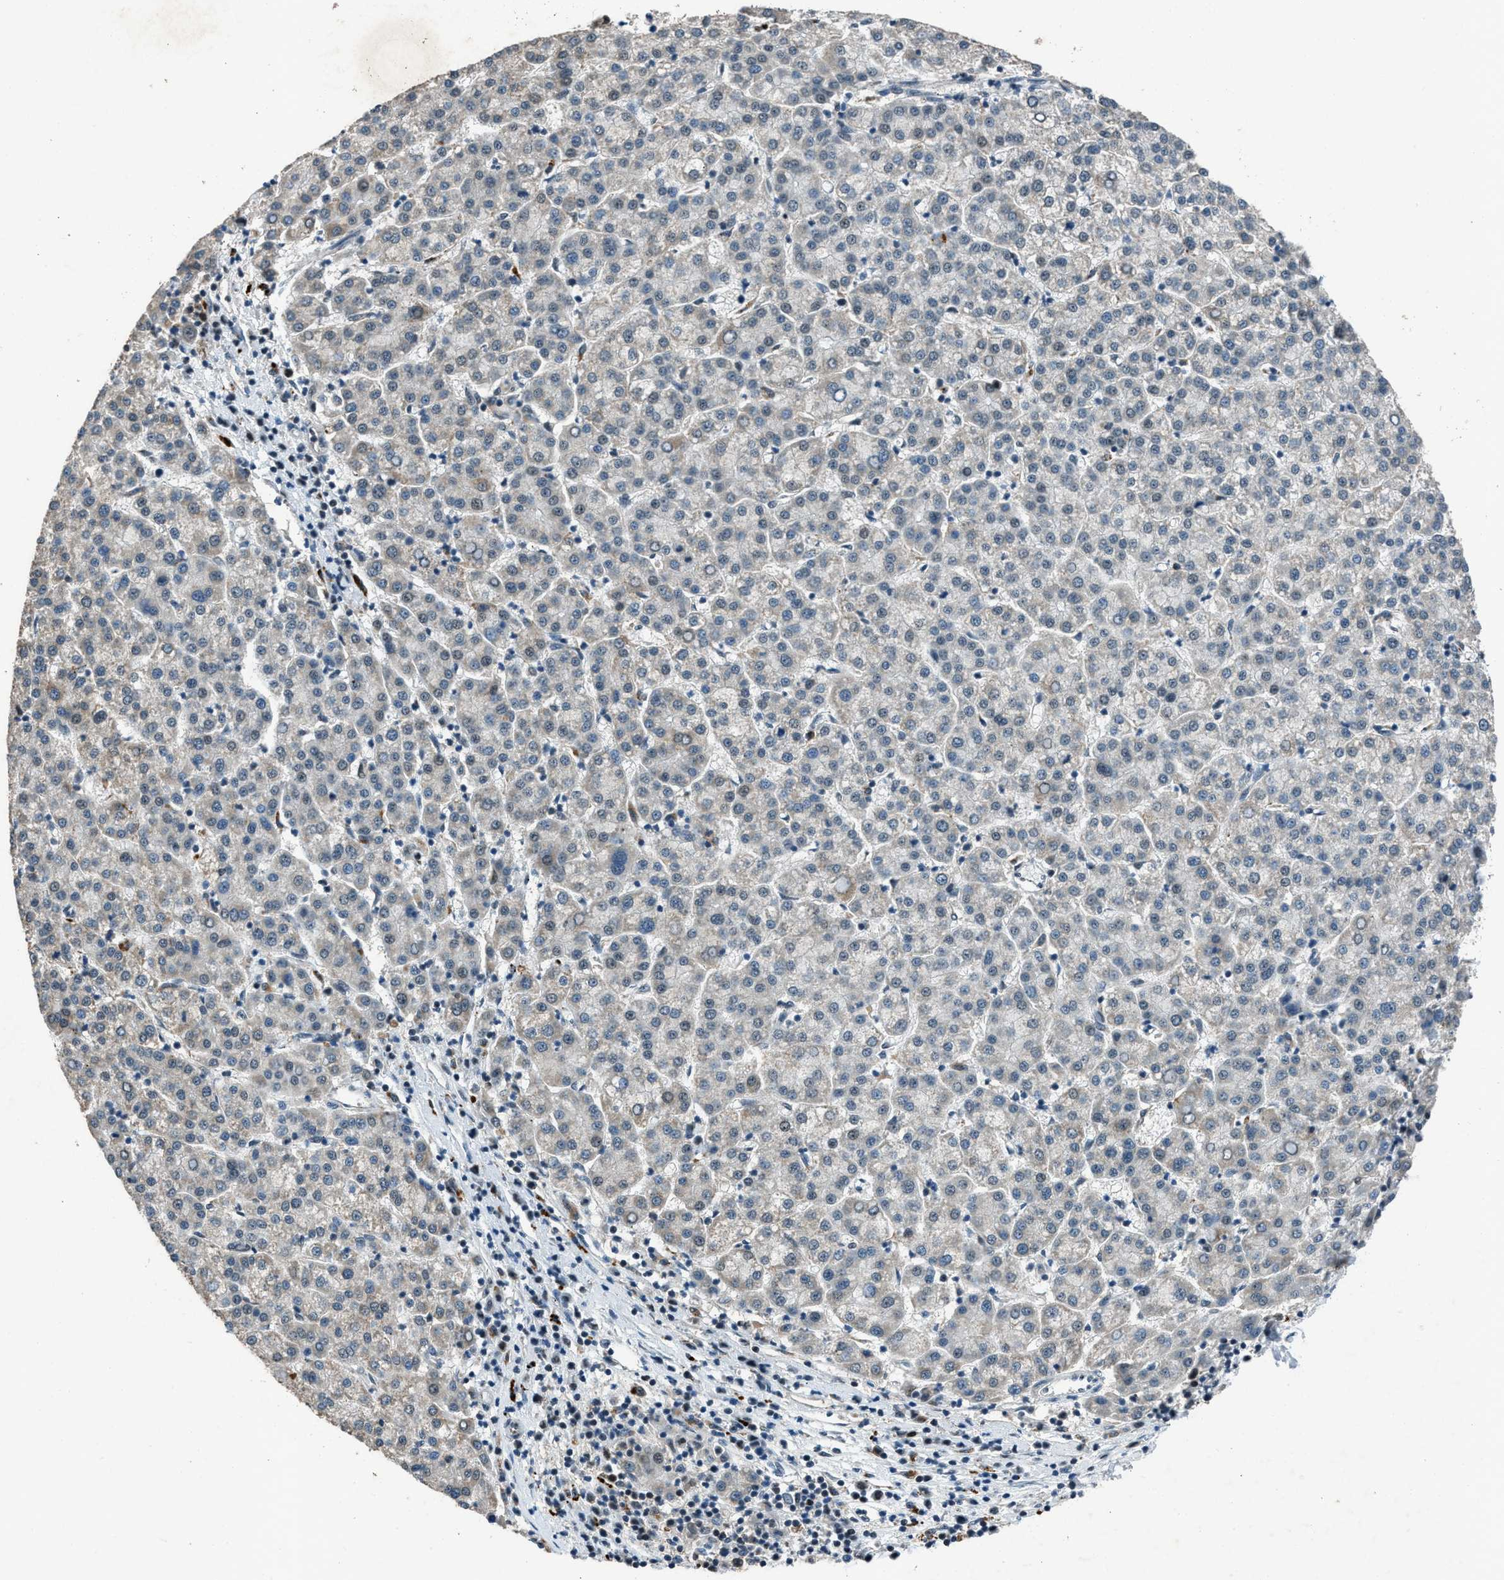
{"staining": {"intensity": "negative", "quantity": "none", "location": "none"}, "tissue": "liver cancer", "cell_type": "Tumor cells", "image_type": "cancer", "snomed": [{"axis": "morphology", "description": "Carcinoma, Hepatocellular, NOS"}, {"axis": "topography", "description": "Liver"}], "caption": "IHC of human liver cancer demonstrates no staining in tumor cells.", "gene": "ADCY1", "patient": {"sex": "female", "age": 58}}